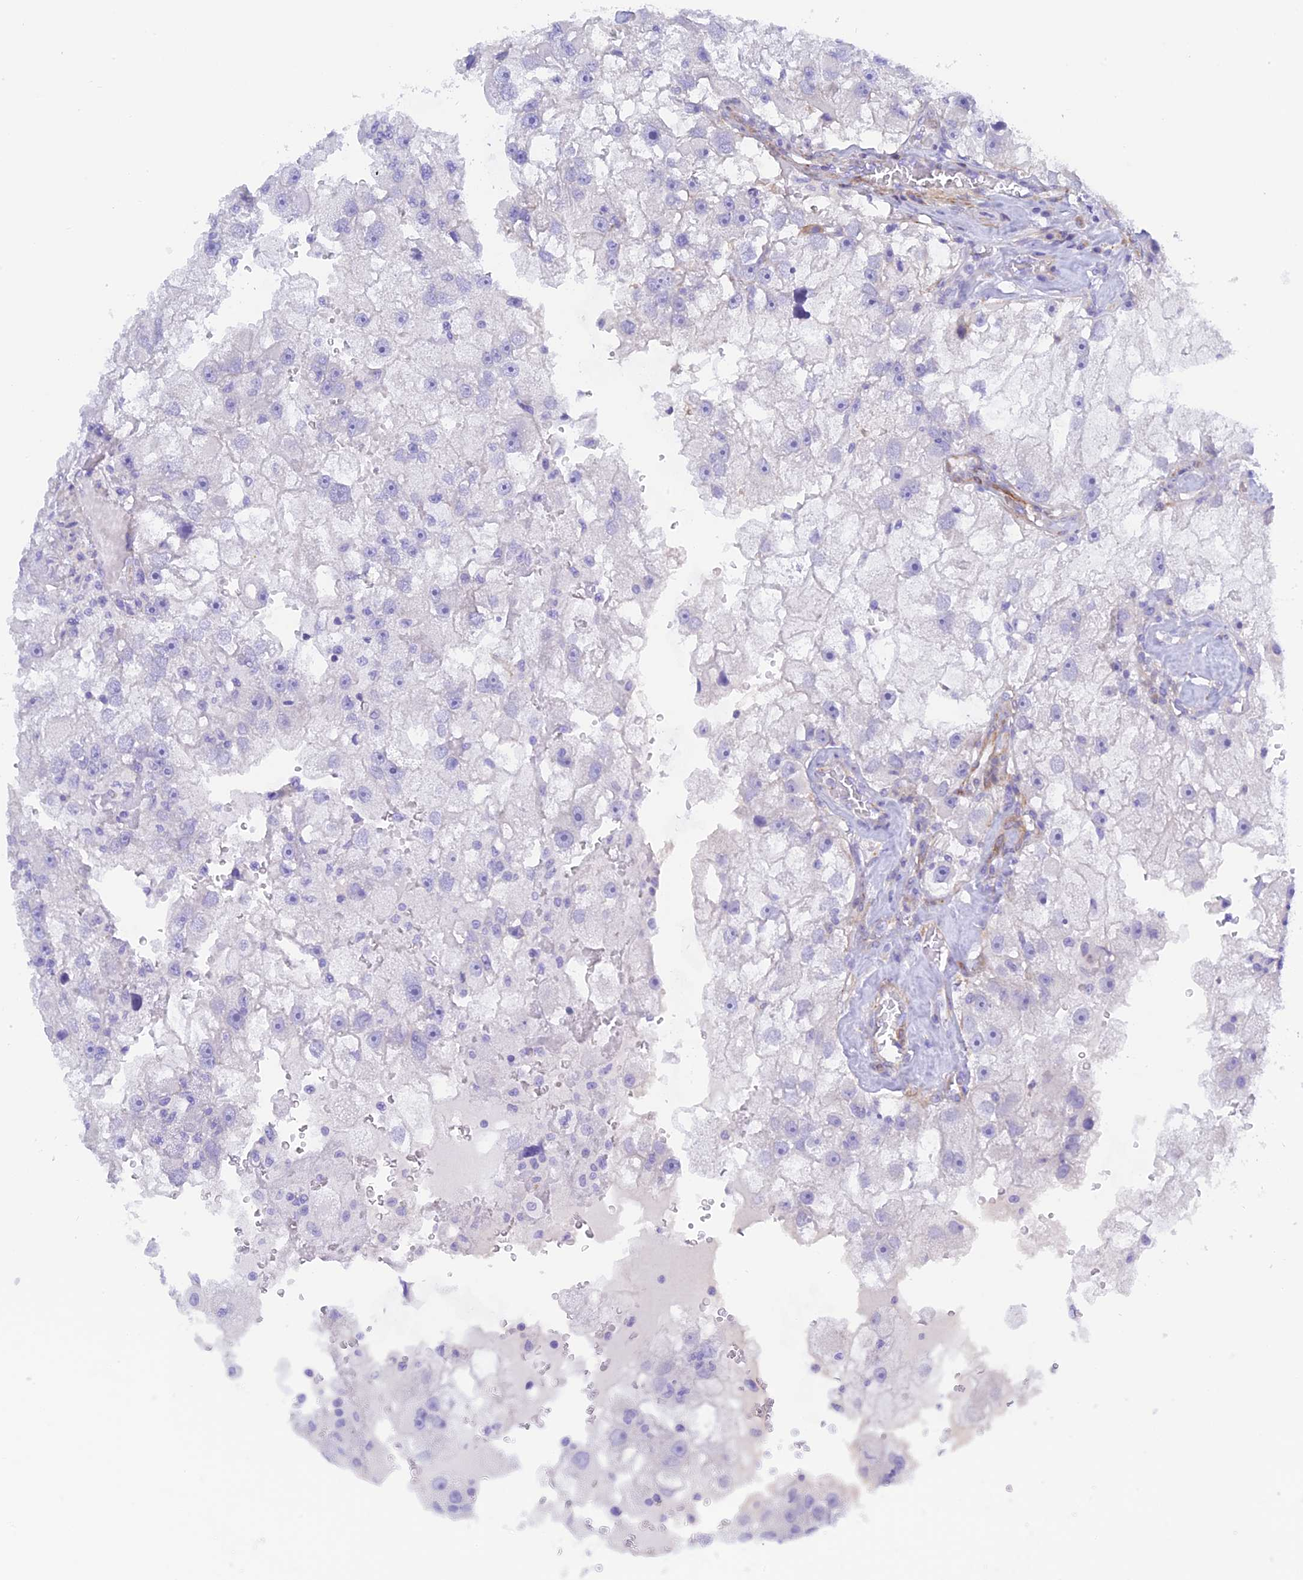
{"staining": {"intensity": "negative", "quantity": "none", "location": "none"}, "tissue": "renal cancer", "cell_type": "Tumor cells", "image_type": "cancer", "snomed": [{"axis": "morphology", "description": "Adenocarcinoma, NOS"}, {"axis": "topography", "description": "Kidney"}], "caption": "High magnification brightfield microscopy of renal cancer stained with DAB (3,3'-diaminobenzidine) (brown) and counterstained with hematoxylin (blue): tumor cells show no significant expression.", "gene": "ZDHHC16", "patient": {"sex": "male", "age": 63}}